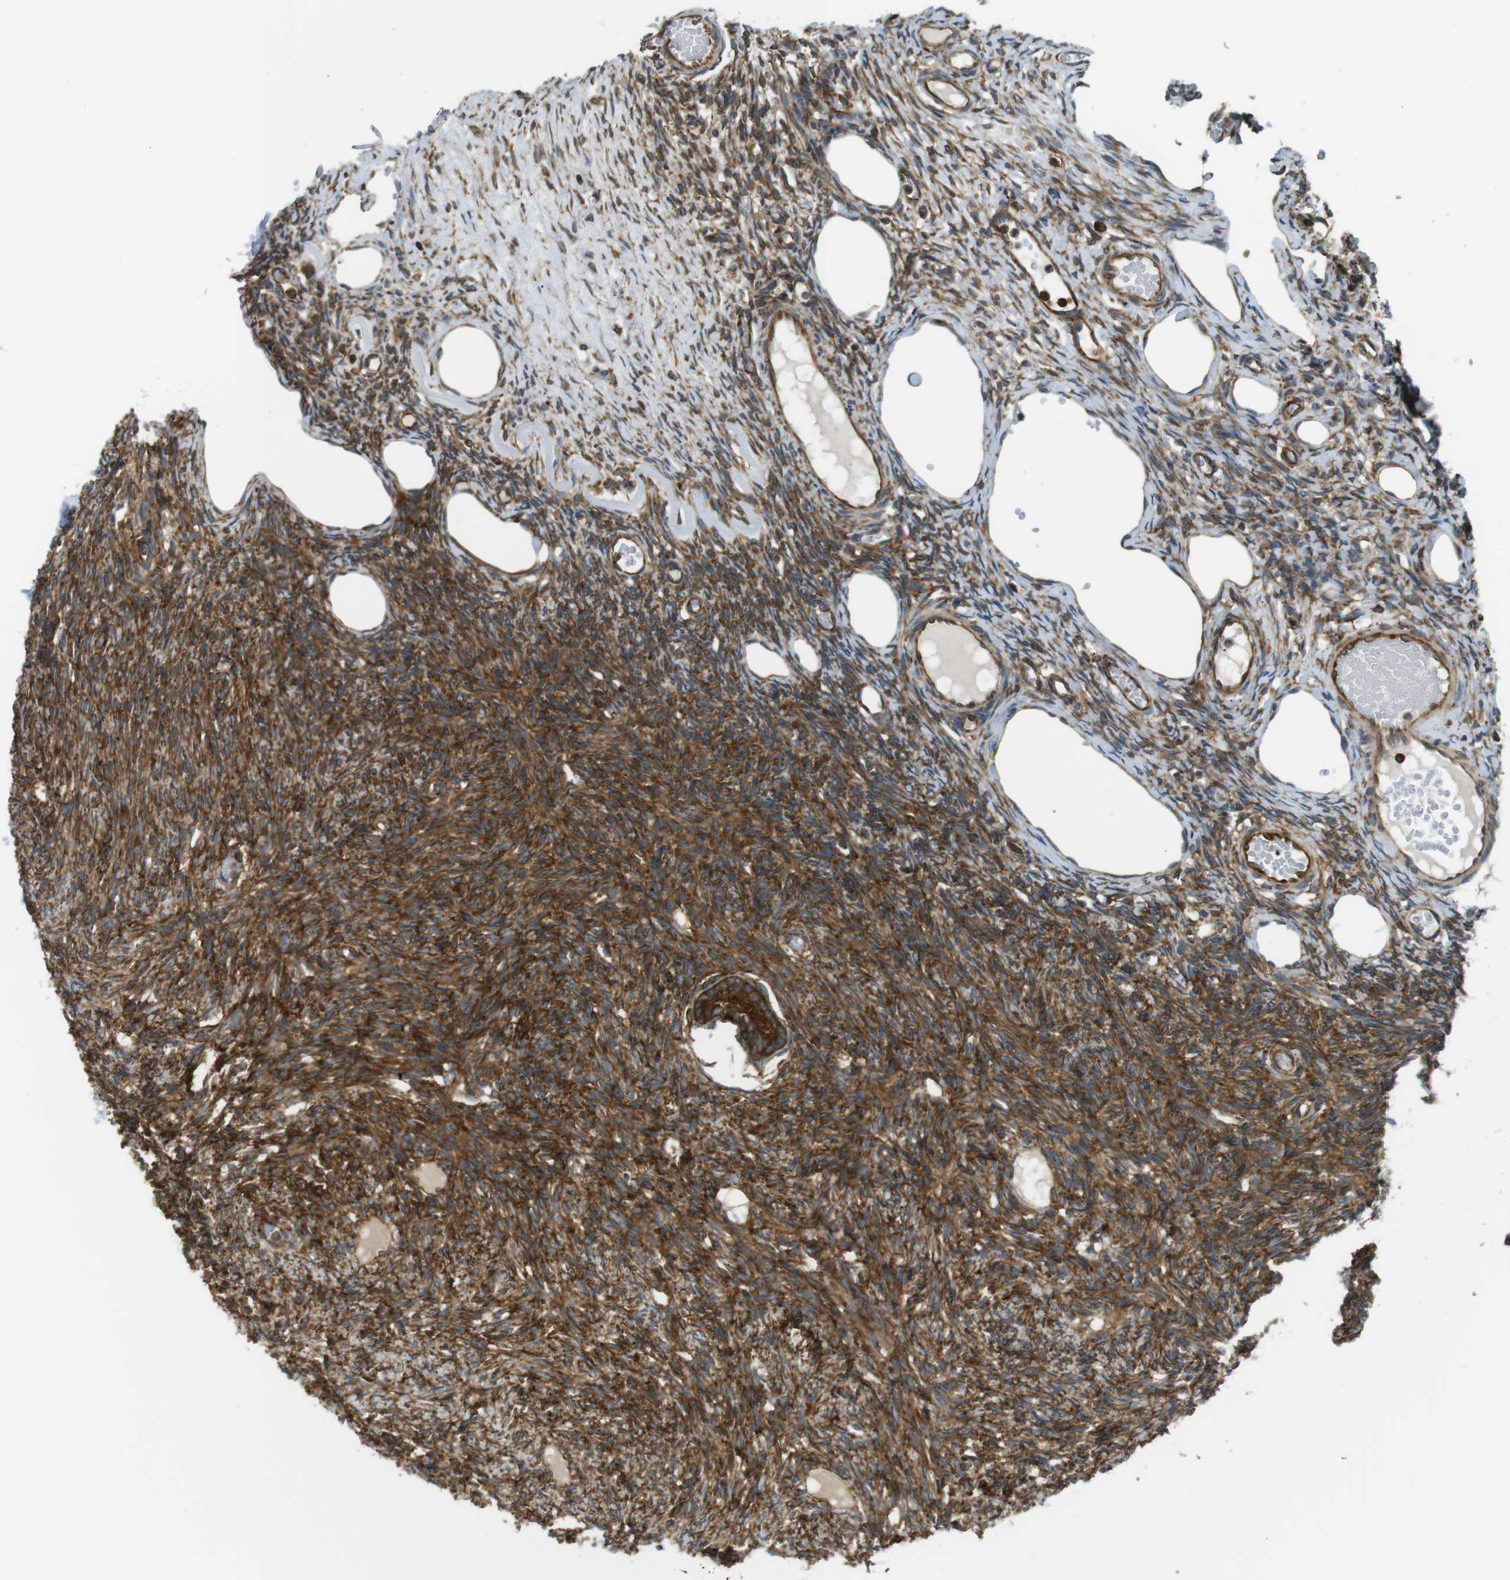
{"staining": {"intensity": "strong", "quantity": ">75%", "location": "cytoplasmic/membranous"}, "tissue": "ovary", "cell_type": "Follicle cells", "image_type": "normal", "snomed": [{"axis": "morphology", "description": "Normal tissue, NOS"}, {"axis": "topography", "description": "Ovary"}], "caption": "This photomicrograph displays IHC staining of normal human ovary, with high strong cytoplasmic/membranous expression in about >75% of follicle cells.", "gene": "TSC1", "patient": {"sex": "female", "age": 33}}